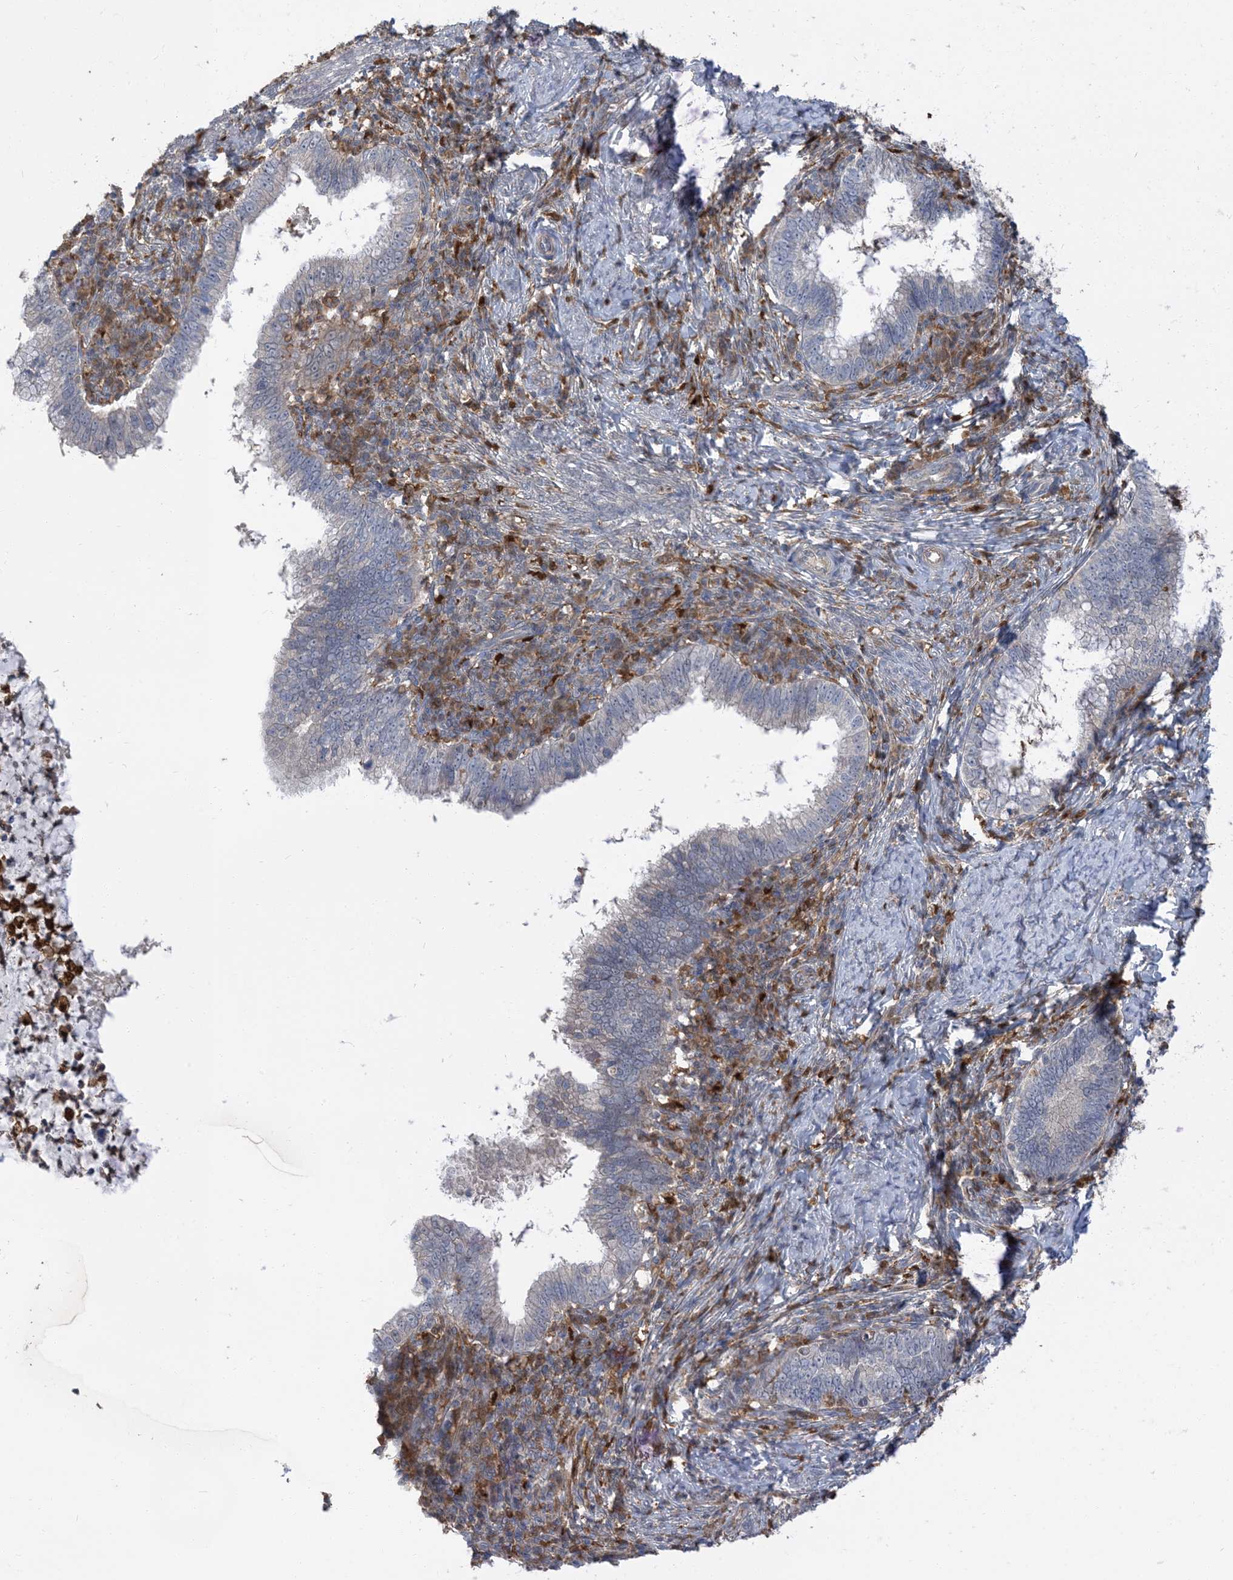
{"staining": {"intensity": "negative", "quantity": "none", "location": "none"}, "tissue": "cervical cancer", "cell_type": "Tumor cells", "image_type": "cancer", "snomed": [{"axis": "morphology", "description": "Adenocarcinoma, NOS"}, {"axis": "topography", "description": "Cervix"}], "caption": "There is no significant positivity in tumor cells of cervical cancer. (DAB (3,3'-diaminobenzidine) immunohistochemistry (IHC) visualized using brightfield microscopy, high magnification).", "gene": "NAGK", "patient": {"sex": "female", "age": 36}}